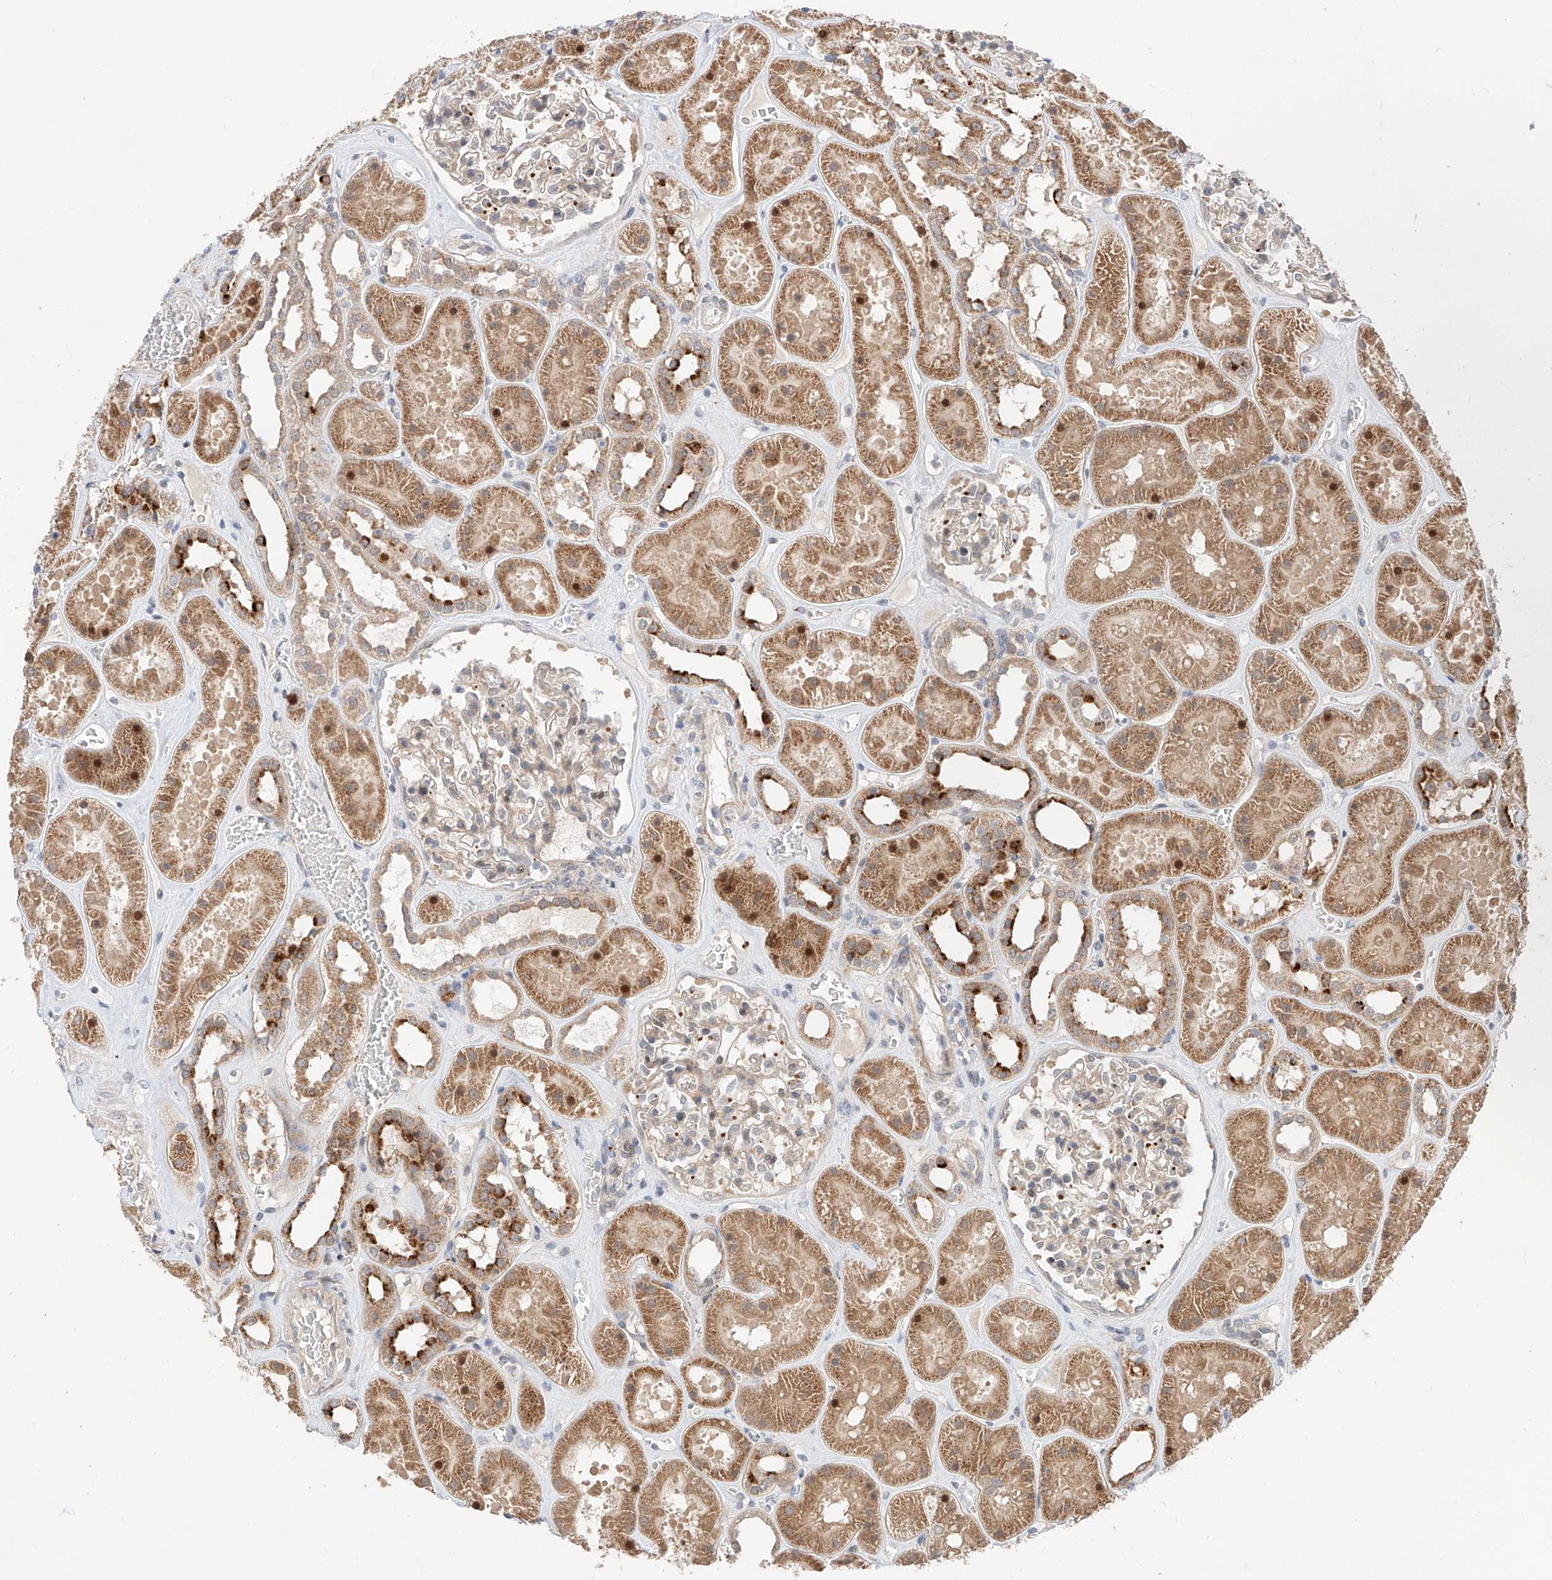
{"staining": {"intensity": "weak", "quantity": "25%-75%", "location": "cytoplasmic/membranous"}, "tissue": "kidney", "cell_type": "Cells in glomeruli", "image_type": "normal", "snomed": [{"axis": "morphology", "description": "Normal tissue, NOS"}, {"axis": "topography", "description": "Kidney"}], "caption": "Immunohistochemistry (IHC) staining of unremarkable kidney, which reveals low levels of weak cytoplasmic/membranous expression in approximately 25%-75% of cells in glomeruli indicating weak cytoplasmic/membranous protein expression. The staining was performed using DAB (3,3'-diaminobenzidine) (brown) for protein detection and nuclei were counterstained in hematoxylin (blue).", "gene": "GCNT1", "patient": {"sex": "female", "age": 41}}